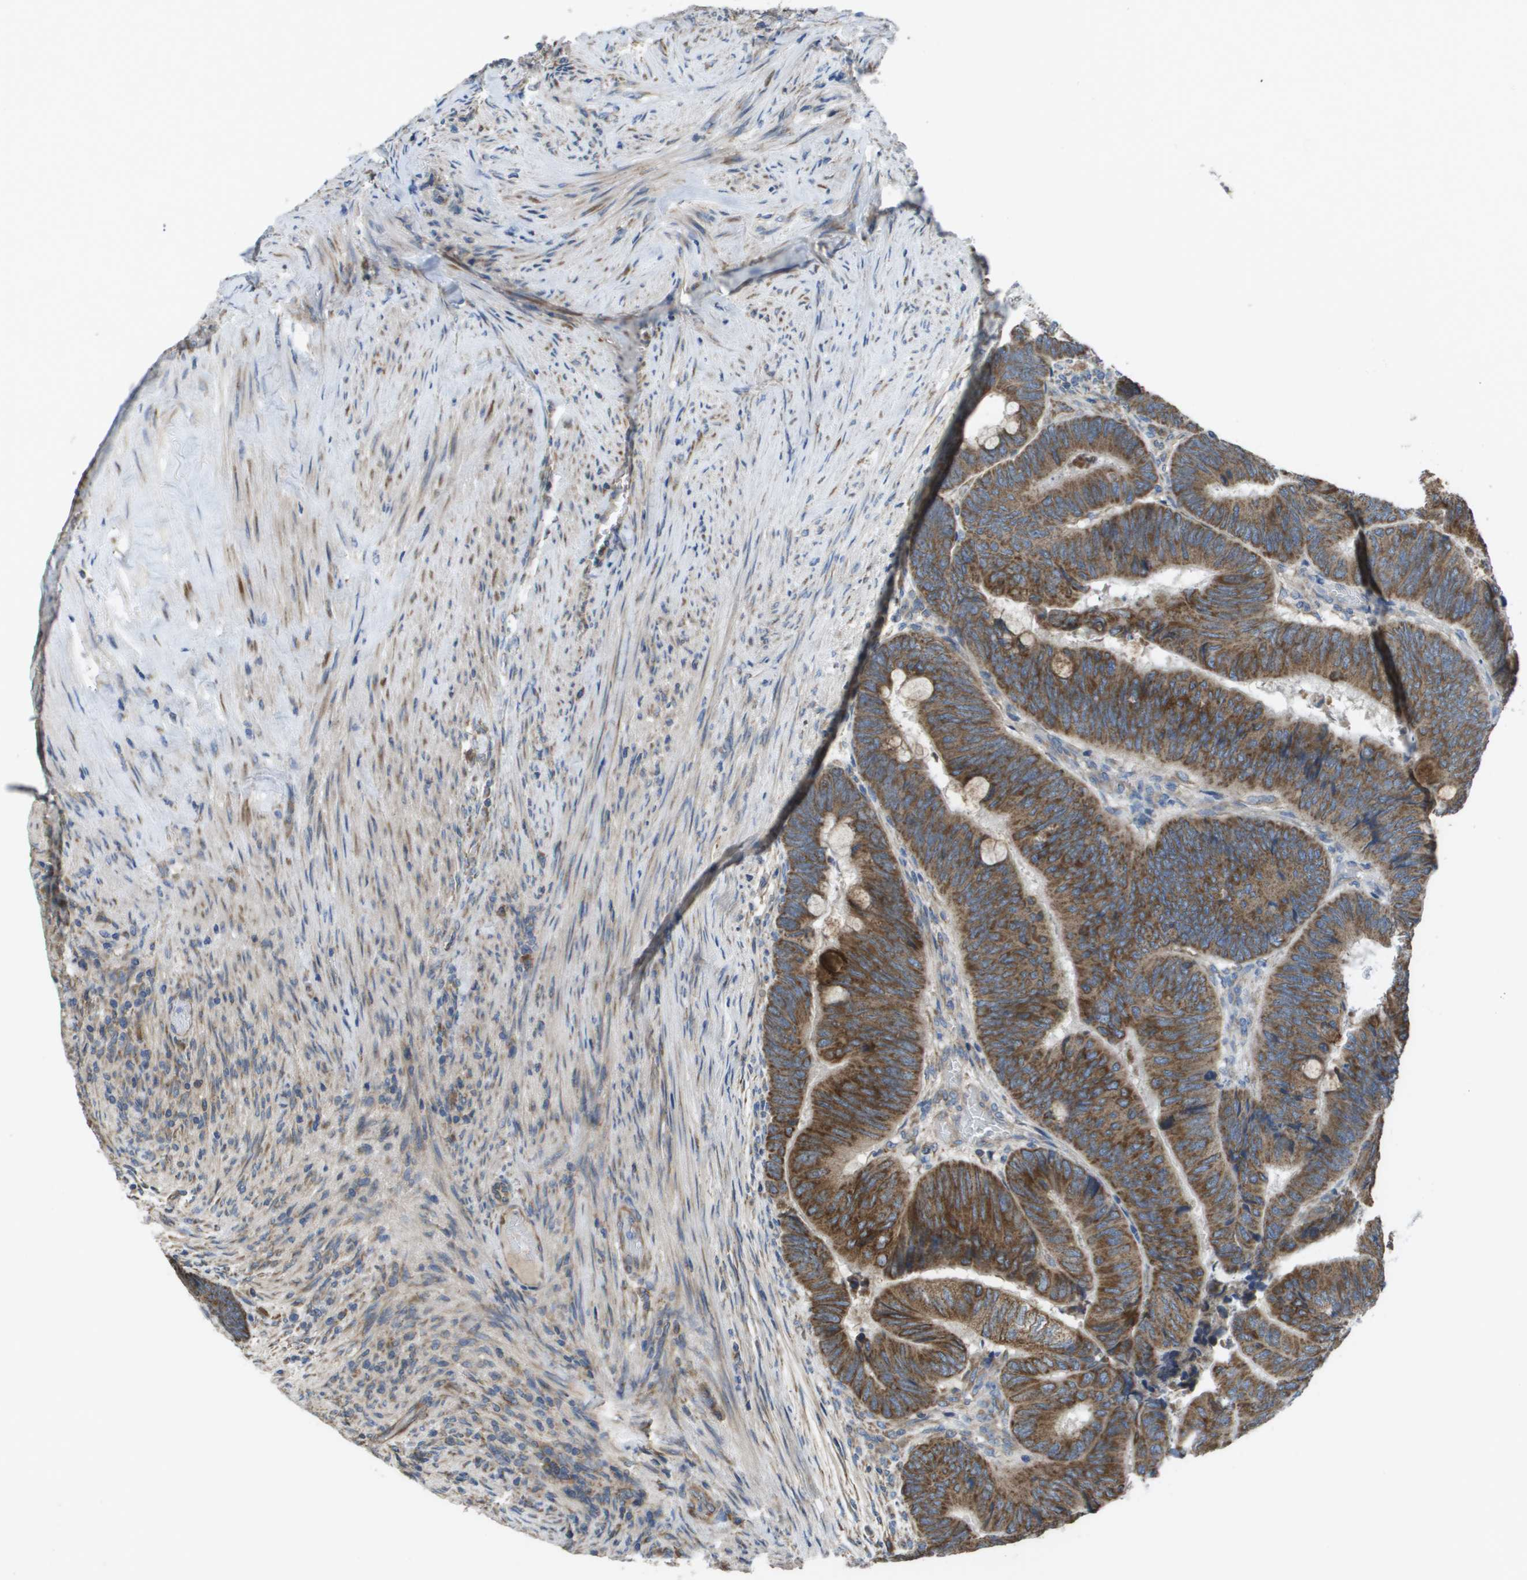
{"staining": {"intensity": "strong", "quantity": ">75%", "location": "cytoplasmic/membranous"}, "tissue": "colorectal cancer", "cell_type": "Tumor cells", "image_type": "cancer", "snomed": [{"axis": "morphology", "description": "Normal tissue, NOS"}, {"axis": "morphology", "description": "Adenocarcinoma, NOS"}, {"axis": "topography", "description": "Rectum"}], "caption": "Protein expression analysis of colorectal adenocarcinoma reveals strong cytoplasmic/membranous expression in about >75% of tumor cells.", "gene": "CLCN2", "patient": {"sex": "male", "age": 92}}